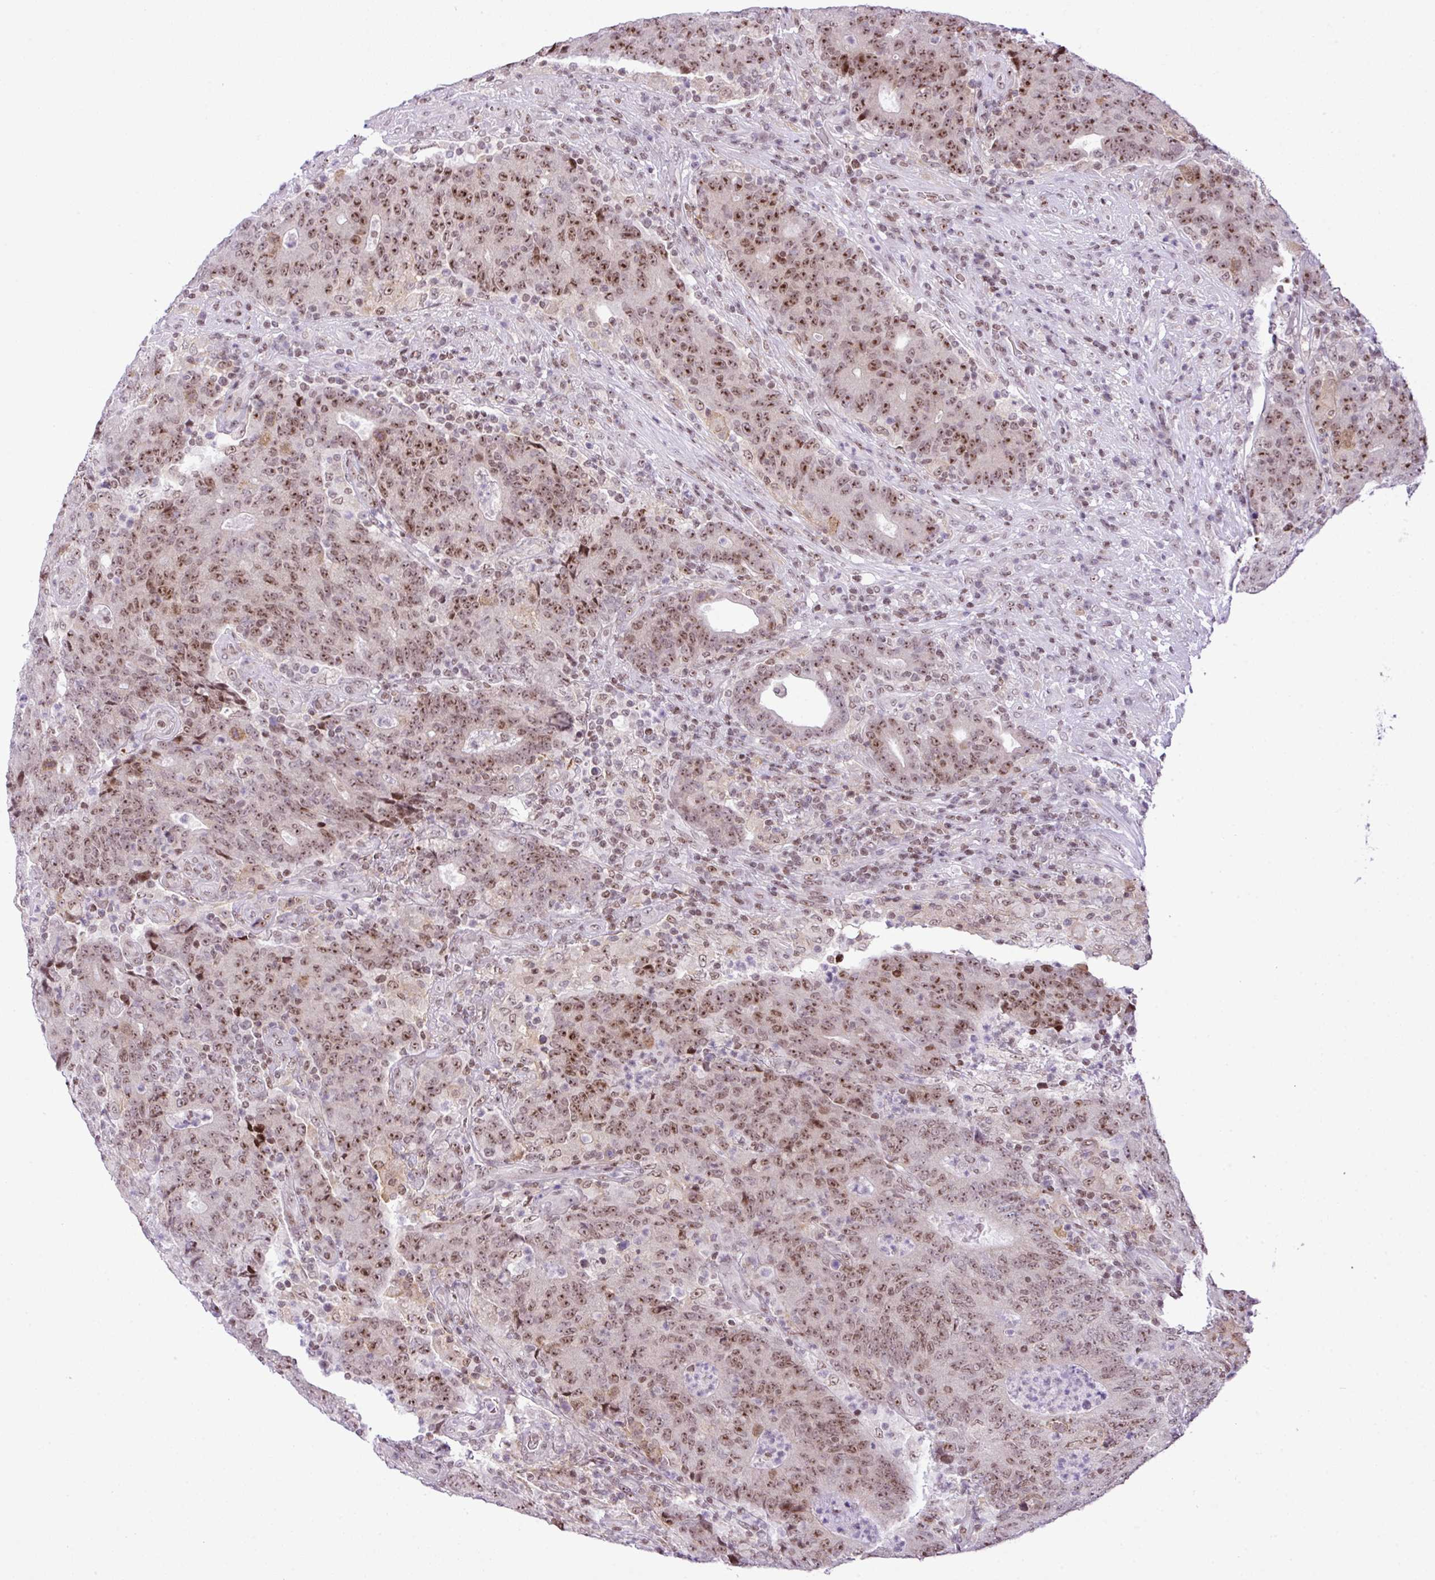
{"staining": {"intensity": "moderate", "quantity": ">75%", "location": "nuclear"}, "tissue": "colorectal cancer", "cell_type": "Tumor cells", "image_type": "cancer", "snomed": [{"axis": "morphology", "description": "Adenocarcinoma, NOS"}, {"axis": "topography", "description": "Colon"}], "caption": "Immunohistochemical staining of human colorectal cancer shows moderate nuclear protein expression in approximately >75% of tumor cells. The protein is stained brown, and the nuclei are stained in blue (DAB (3,3'-diaminobenzidine) IHC with brightfield microscopy, high magnification).", "gene": "CCDC137", "patient": {"sex": "female", "age": 75}}